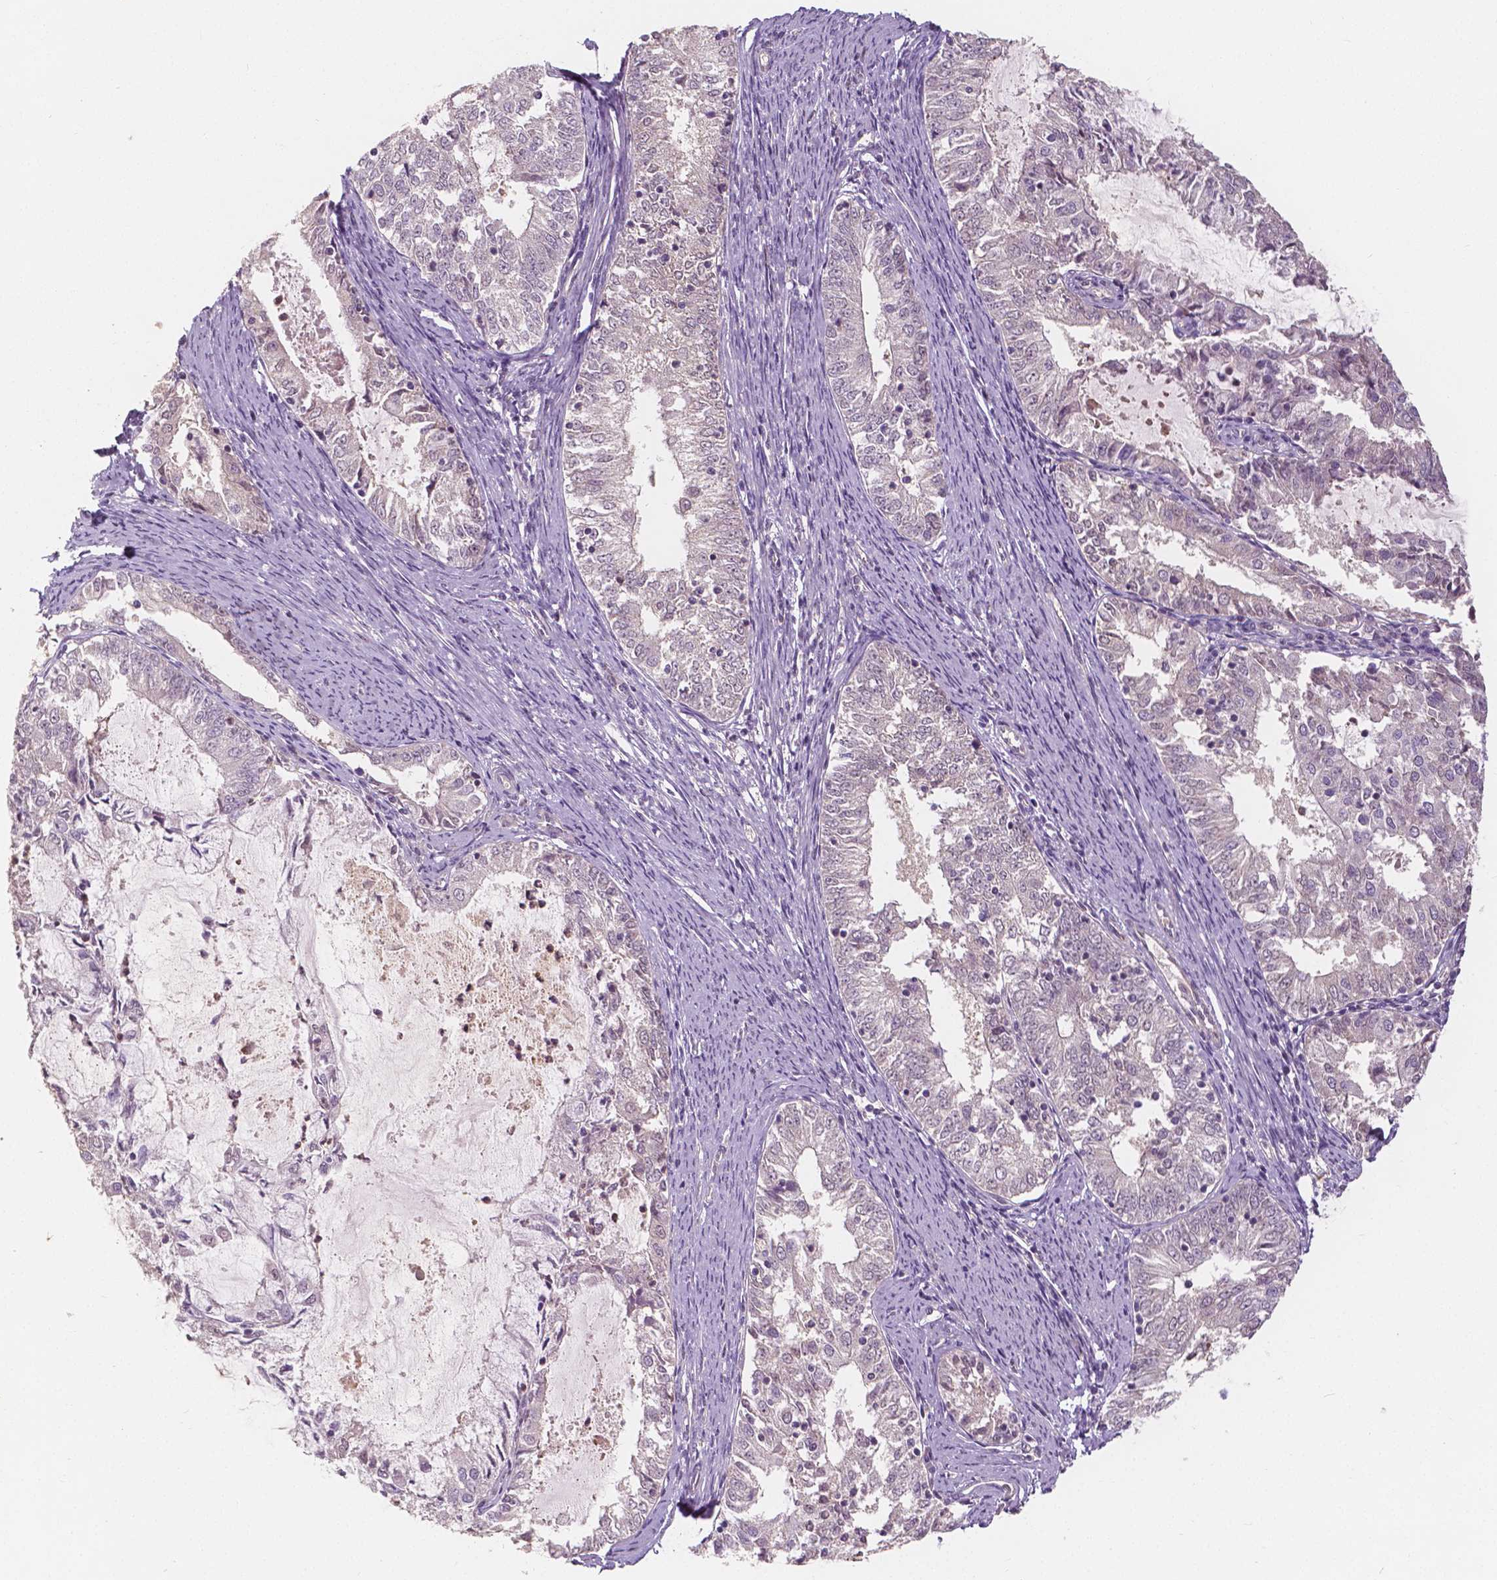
{"staining": {"intensity": "negative", "quantity": "none", "location": "none"}, "tissue": "endometrial cancer", "cell_type": "Tumor cells", "image_type": "cancer", "snomed": [{"axis": "morphology", "description": "Adenocarcinoma, NOS"}, {"axis": "topography", "description": "Endometrium"}], "caption": "This is an immunohistochemistry (IHC) photomicrograph of human endometrial cancer (adenocarcinoma). There is no expression in tumor cells.", "gene": "NAPRT", "patient": {"sex": "female", "age": 57}}